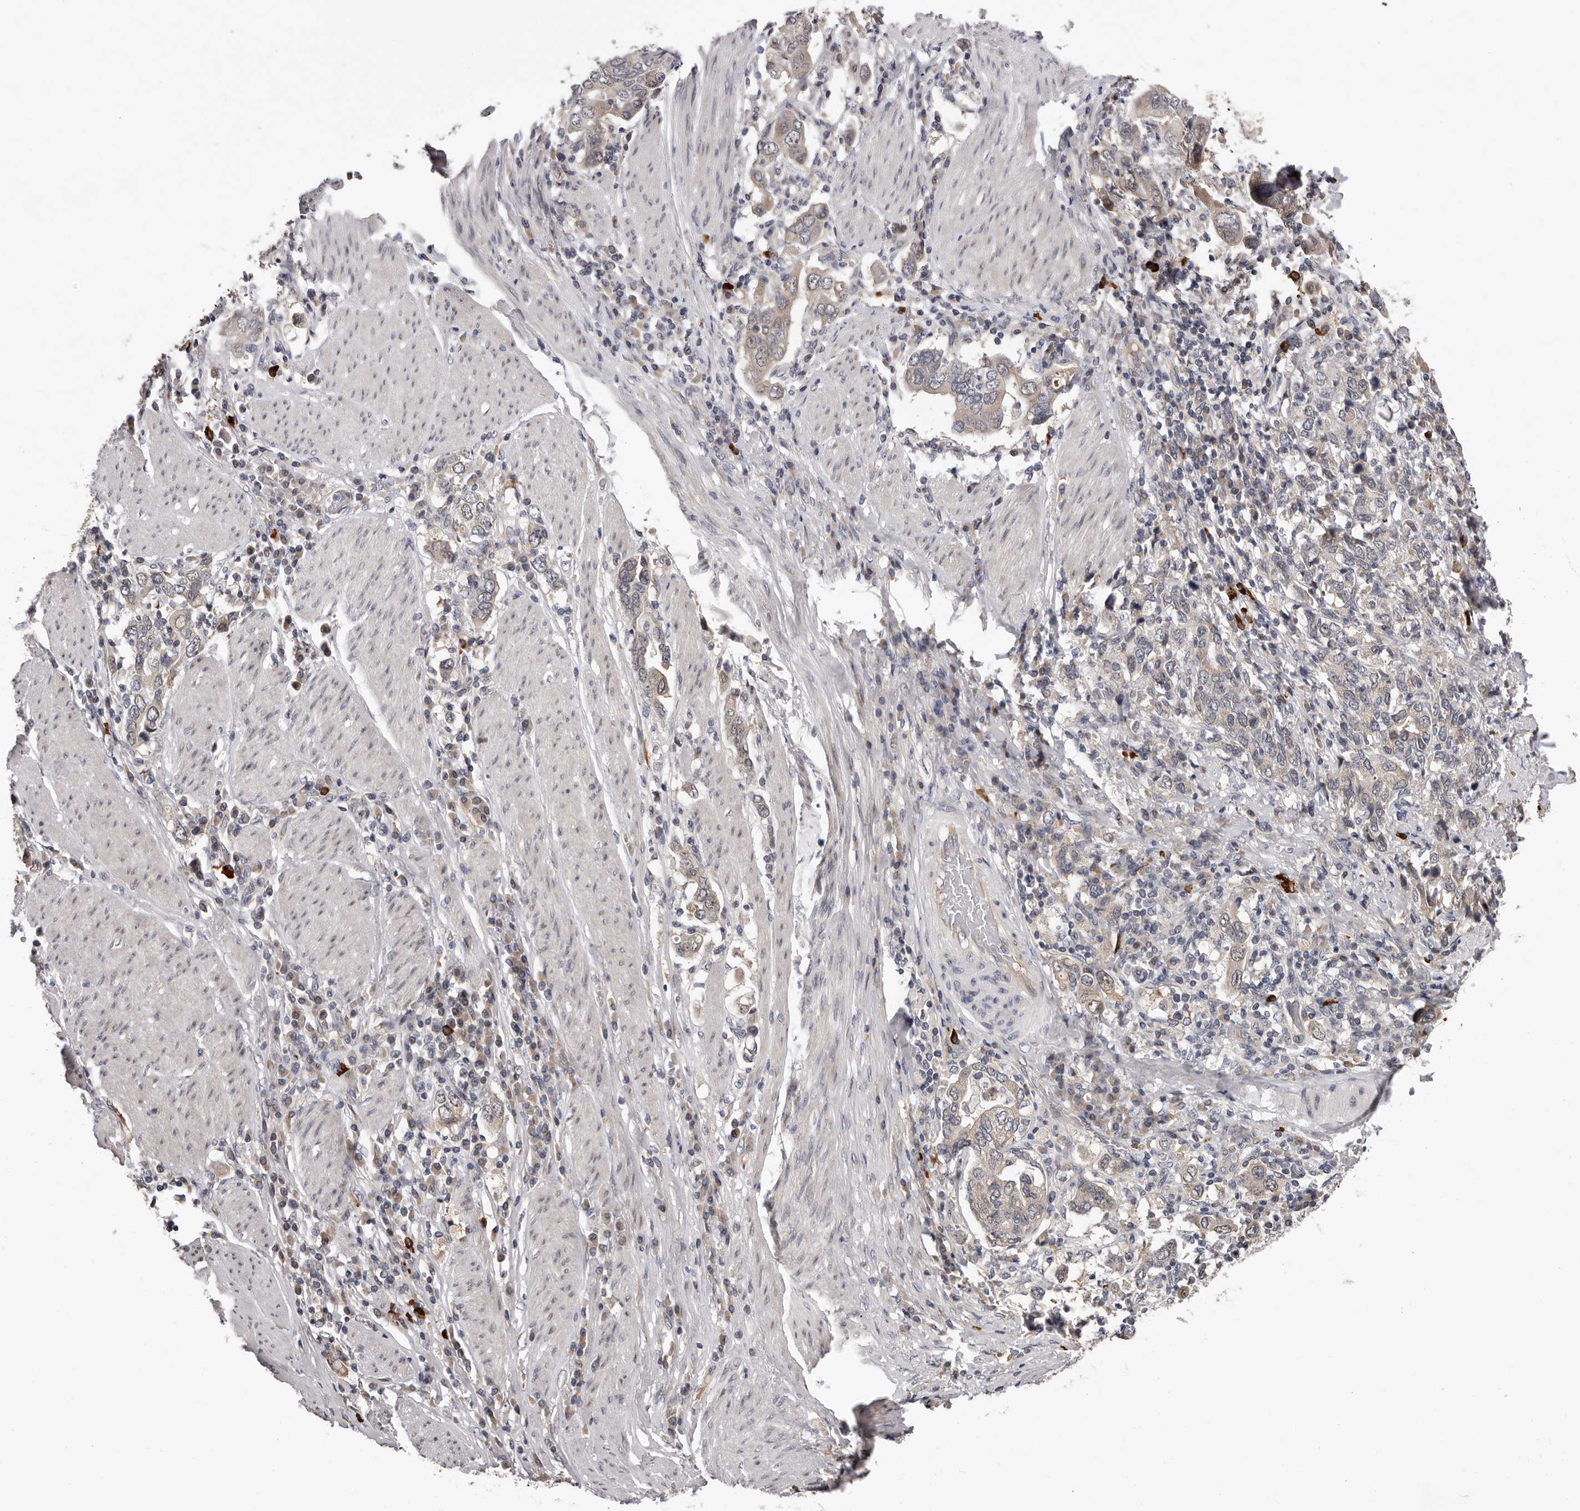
{"staining": {"intensity": "weak", "quantity": ">75%", "location": "cytoplasmic/membranous"}, "tissue": "stomach cancer", "cell_type": "Tumor cells", "image_type": "cancer", "snomed": [{"axis": "morphology", "description": "Adenocarcinoma, NOS"}, {"axis": "topography", "description": "Stomach, upper"}], "caption": "Weak cytoplasmic/membranous positivity for a protein is appreciated in about >75% of tumor cells of stomach cancer using IHC.", "gene": "MED8", "patient": {"sex": "male", "age": 62}}